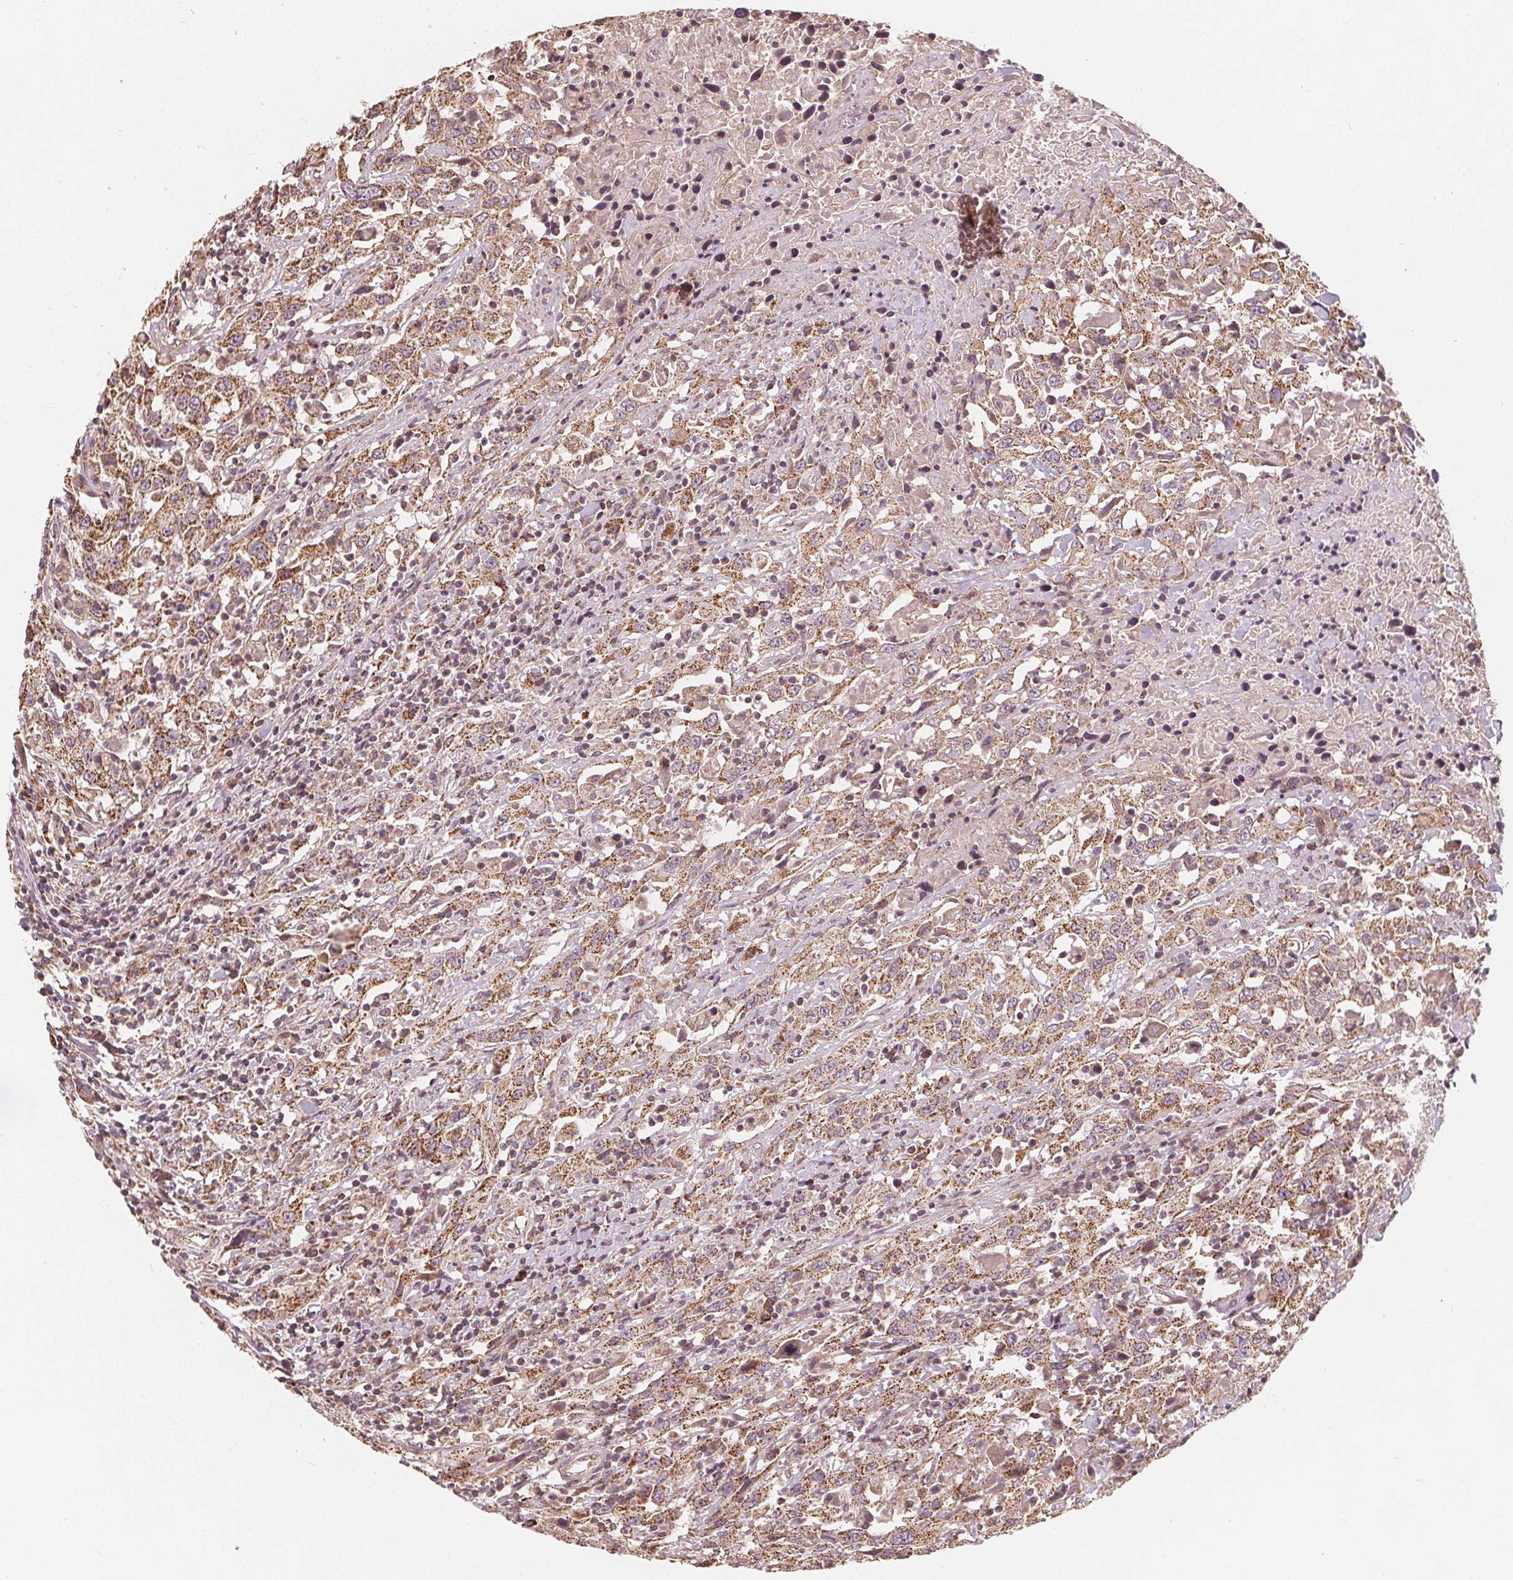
{"staining": {"intensity": "moderate", "quantity": ">75%", "location": "cytoplasmic/membranous"}, "tissue": "urothelial cancer", "cell_type": "Tumor cells", "image_type": "cancer", "snomed": [{"axis": "morphology", "description": "Urothelial carcinoma, High grade"}, {"axis": "topography", "description": "Urinary bladder"}], "caption": "High-grade urothelial carcinoma stained with IHC demonstrates moderate cytoplasmic/membranous positivity in about >75% of tumor cells.", "gene": "PEX26", "patient": {"sex": "male", "age": 61}}